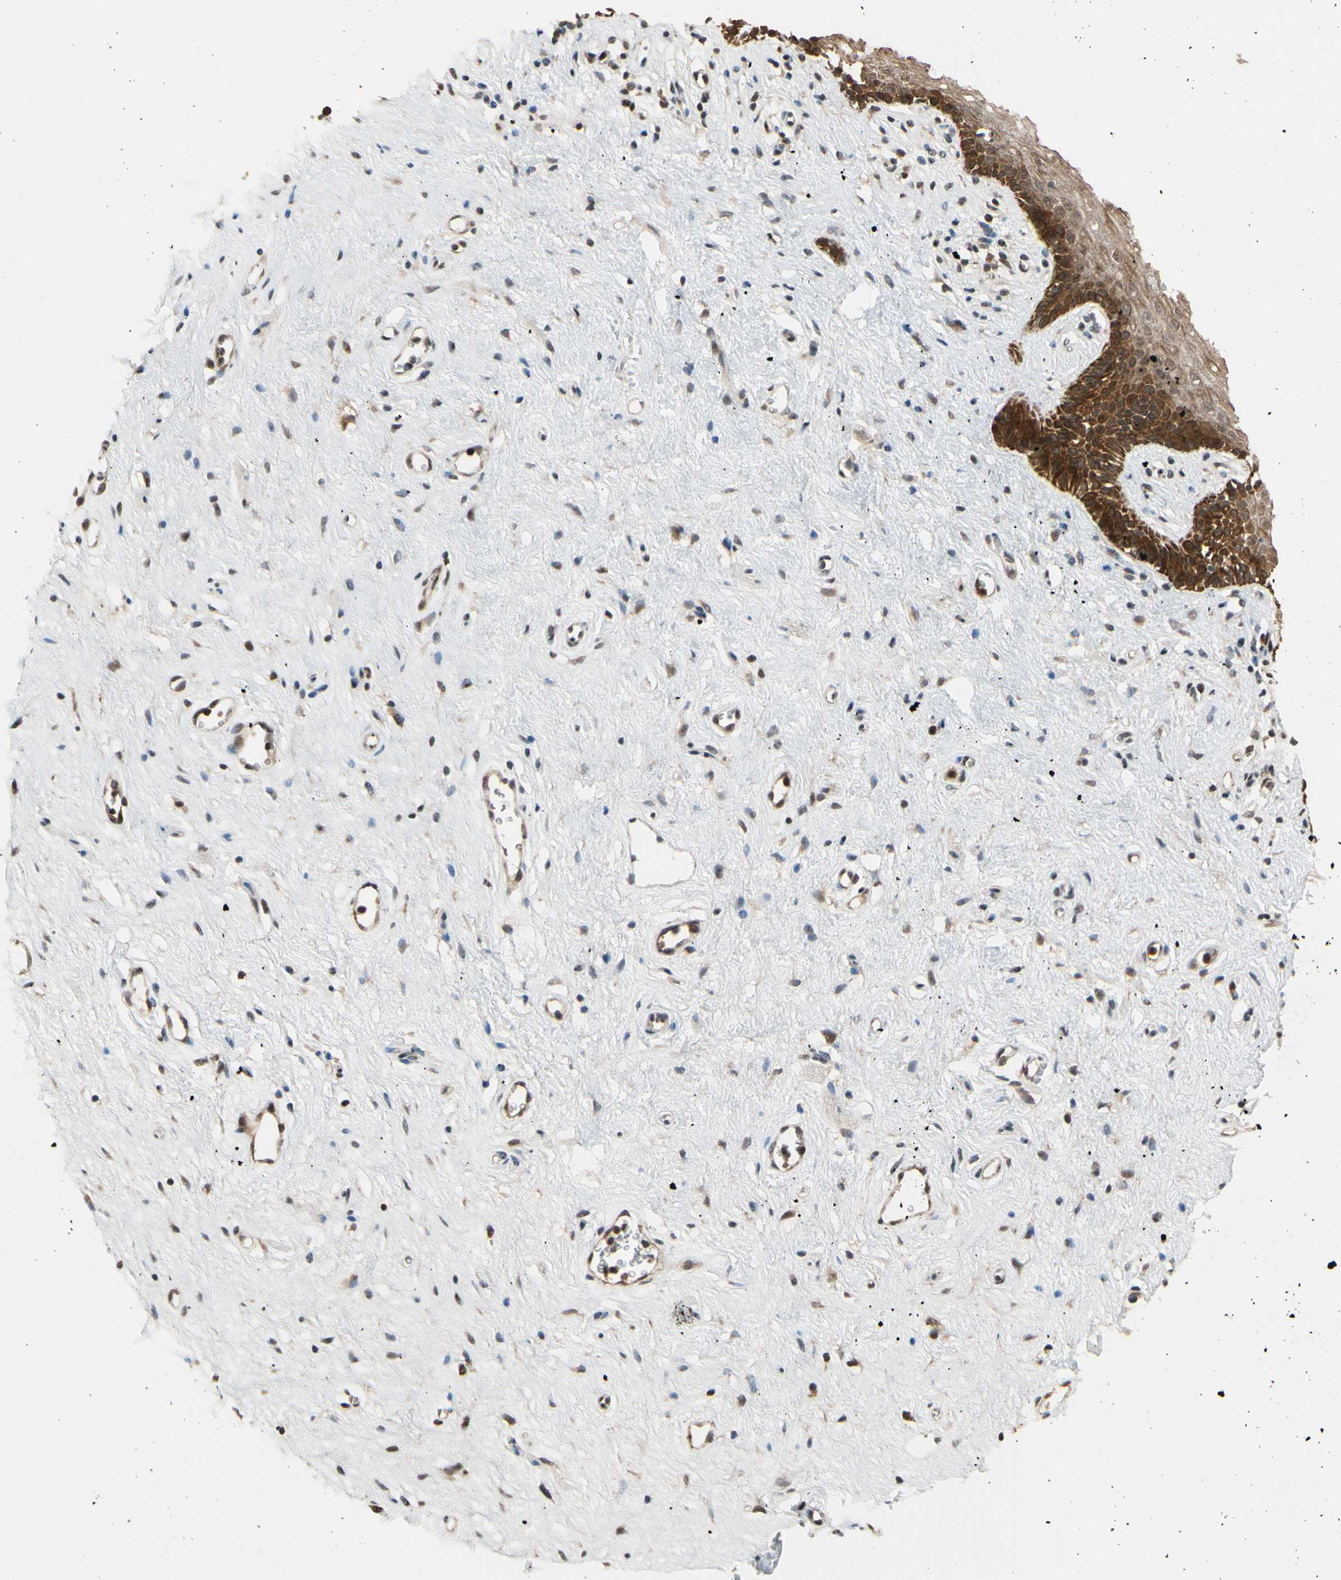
{"staining": {"intensity": "strong", "quantity": ">75%", "location": "cytoplasmic/membranous"}, "tissue": "vagina", "cell_type": "Squamous epithelial cells", "image_type": "normal", "snomed": [{"axis": "morphology", "description": "Normal tissue, NOS"}, {"axis": "topography", "description": "Vagina"}], "caption": "Immunohistochemistry (IHC) staining of unremarkable vagina, which demonstrates high levels of strong cytoplasmic/membranous staining in about >75% of squamous epithelial cells indicating strong cytoplasmic/membranous protein expression. The staining was performed using DAB (3,3'-diaminobenzidine) (brown) for protein detection and nuclei were counterstained in hematoxylin (blue).", "gene": "TMEM230", "patient": {"sex": "female", "age": 44}}